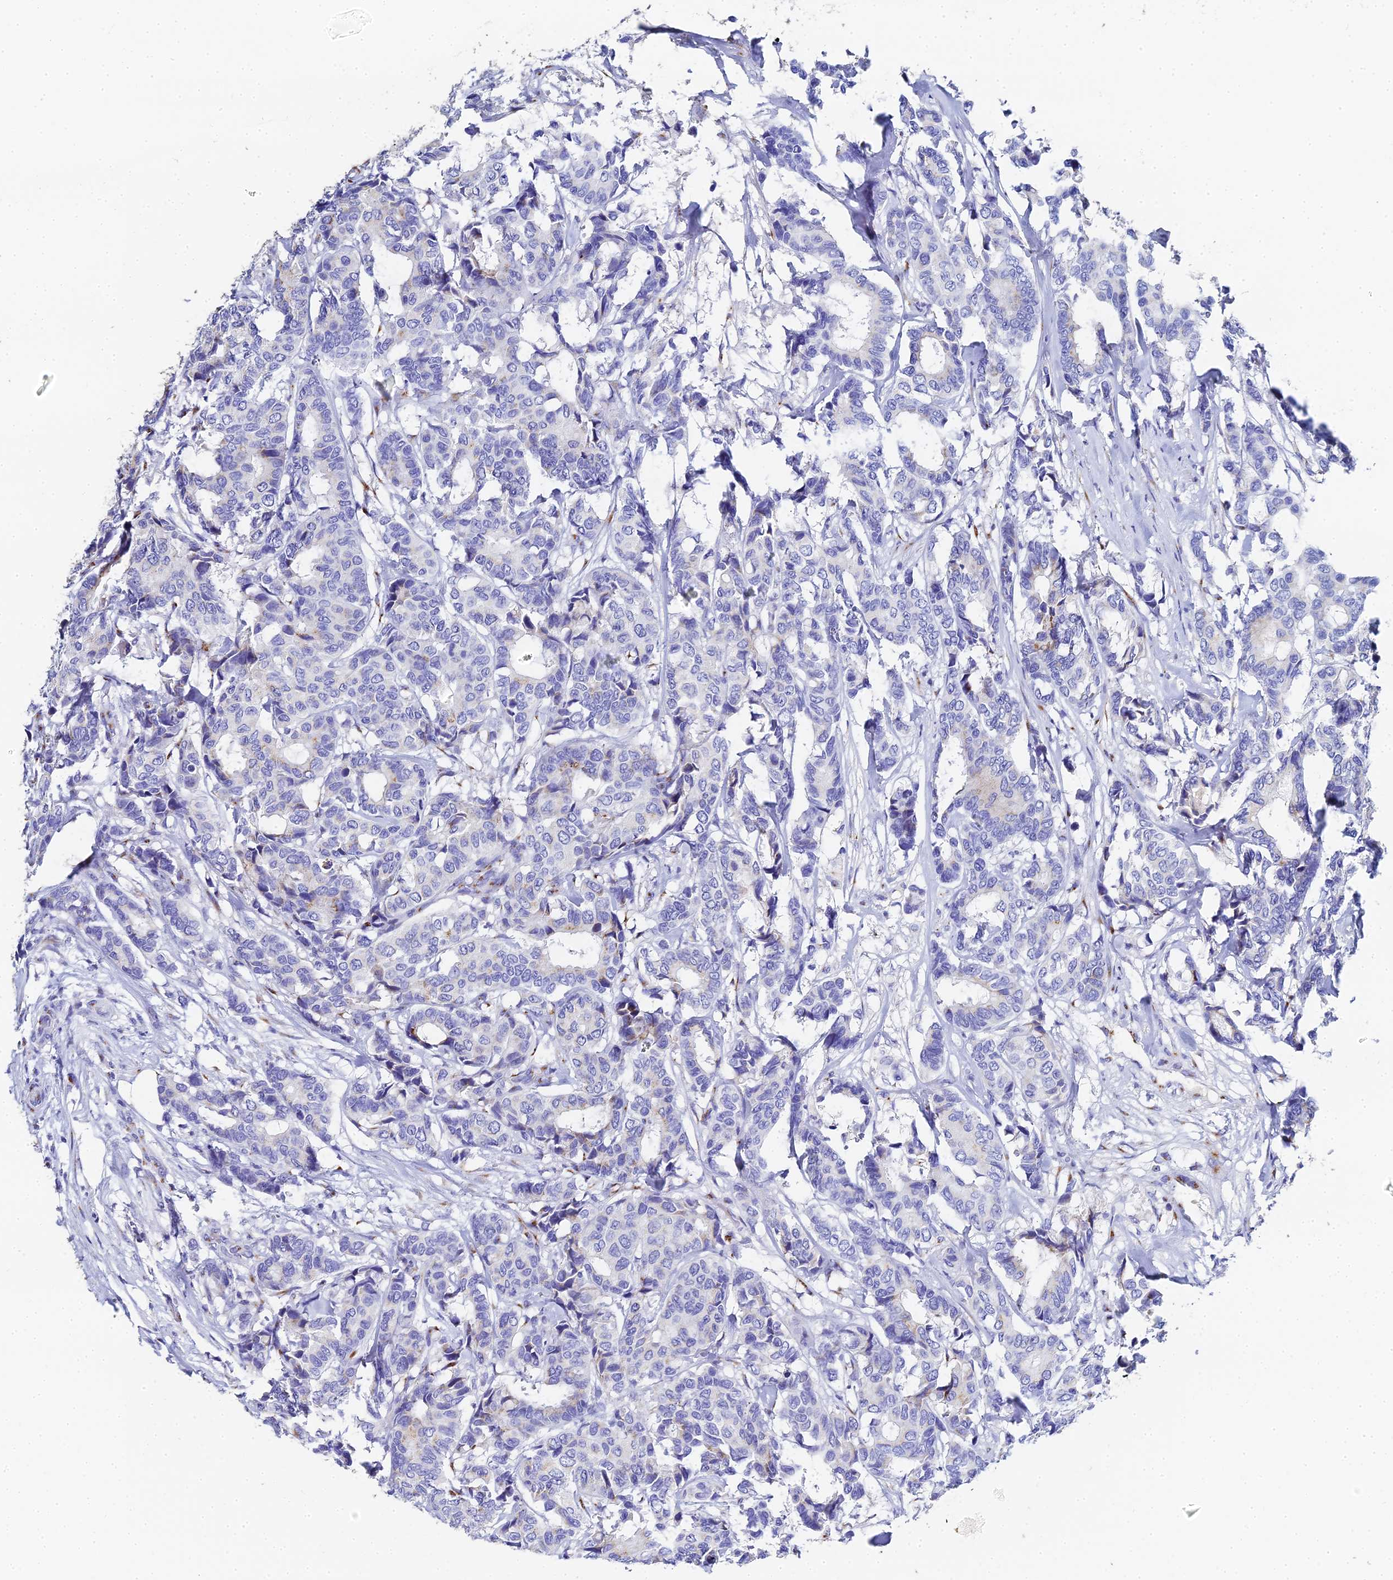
{"staining": {"intensity": "moderate", "quantity": "<25%", "location": "cytoplasmic/membranous"}, "tissue": "breast cancer", "cell_type": "Tumor cells", "image_type": "cancer", "snomed": [{"axis": "morphology", "description": "Duct carcinoma"}, {"axis": "topography", "description": "Breast"}], "caption": "Tumor cells display moderate cytoplasmic/membranous expression in about <25% of cells in breast invasive ductal carcinoma.", "gene": "ENSG00000268674", "patient": {"sex": "female", "age": 87}}